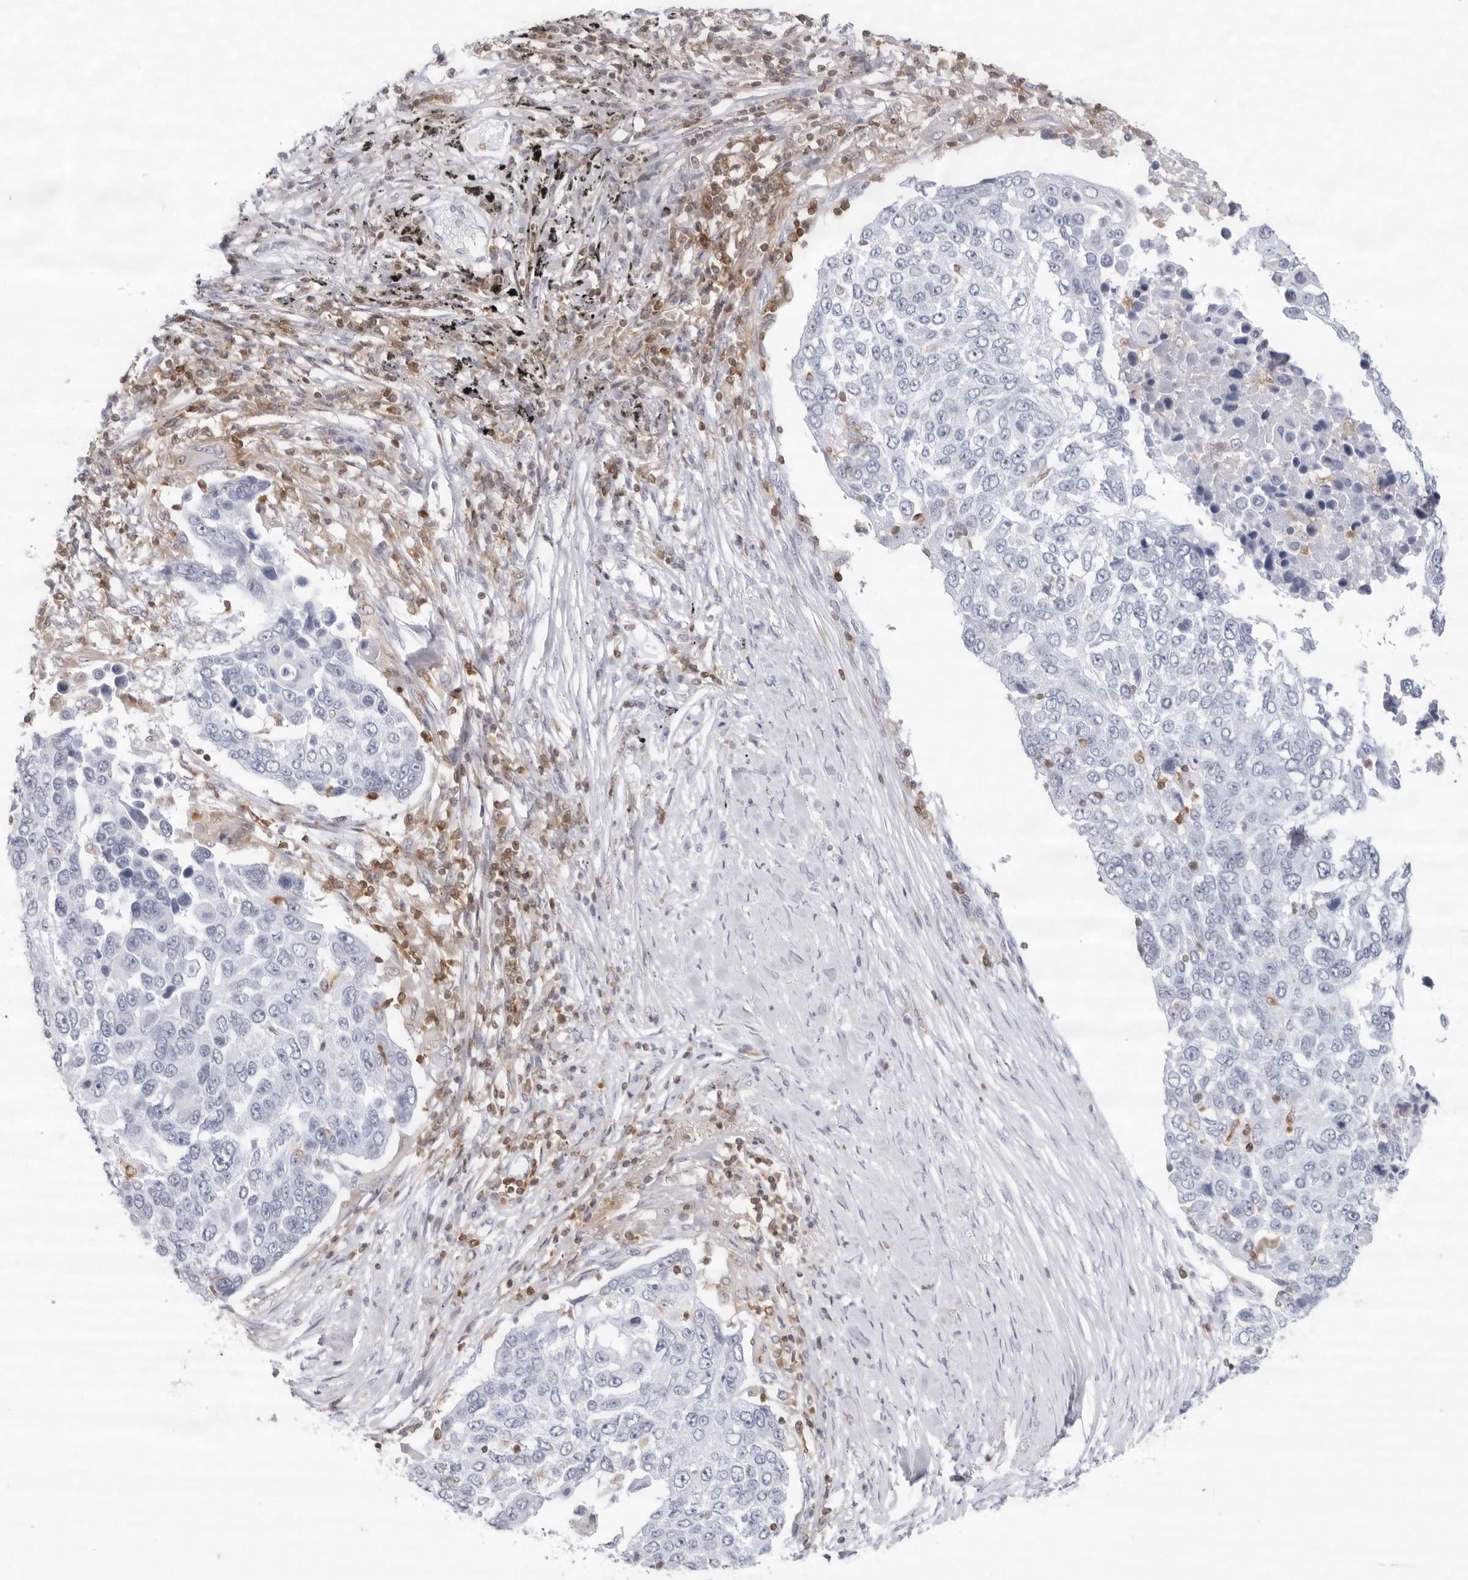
{"staining": {"intensity": "negative", "quantity": "none", "location": "none"}, "tissue": "lung cancer", "cell_type": "Tumor cells", "image_type": "cancer", "snomed": [{"axis": "morphology", "description": "Squamous cell carcinoma, NOS"}, {"axis": "topography", "description": "Lung"}], "caption": "IHC of lung cancer exhibits no positivity in tumor cells. Nuclei are stained in blue.", "gene": "FMNL1", "patient": {"sex": "male", "age": 66}}